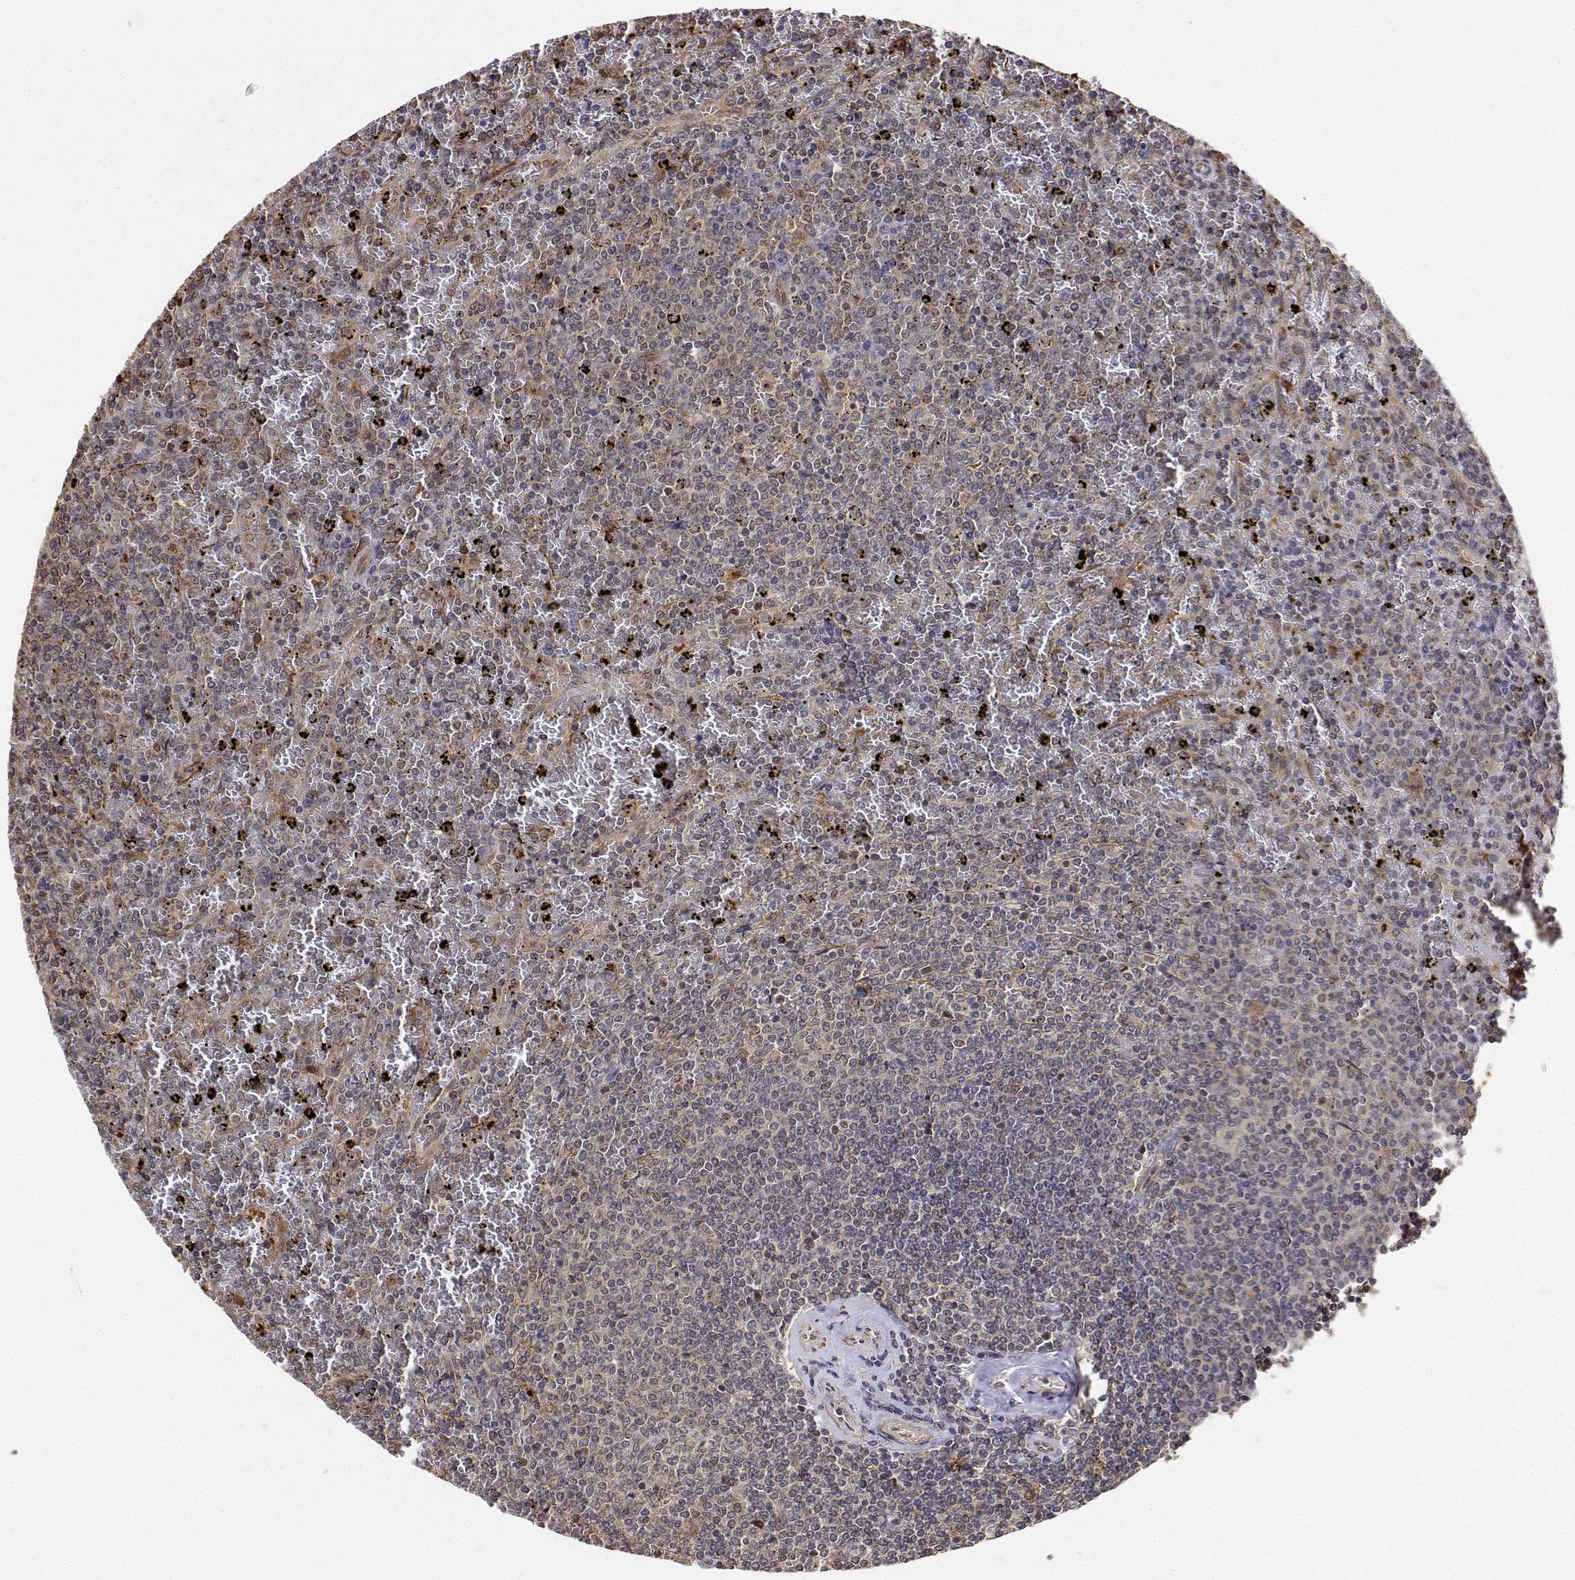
{"staining": {"intensity": "weak", "quantity": ">75%", "location": "cytoplasmic/membranous"}, "tissue": "lymphoma", "cell_type": "Tumor cells", "image_type": "cancer", "snomed": [{"axis": "morphology", "description": "Malignant lymphoma, non-Hodgkin's type, Low grade"}, {"axis": "topography", "description": "Spleen"}], "caption": "Immunohistochemistry (IHC) staining of malignant lymphoma, non-Hodgkin's type (low-grade), which shows low levels of weak cytoplasmic/membranous positivity in about >75% of tumor cells indicating weak cytoplasmic/membranous protein expression. The staining was performed using DAB (brown) for protein detection and nuclei were counterstained in hematoxylin (blue).", "gene": "PCID2", "patient": {"sex": "female", "age": 77}}